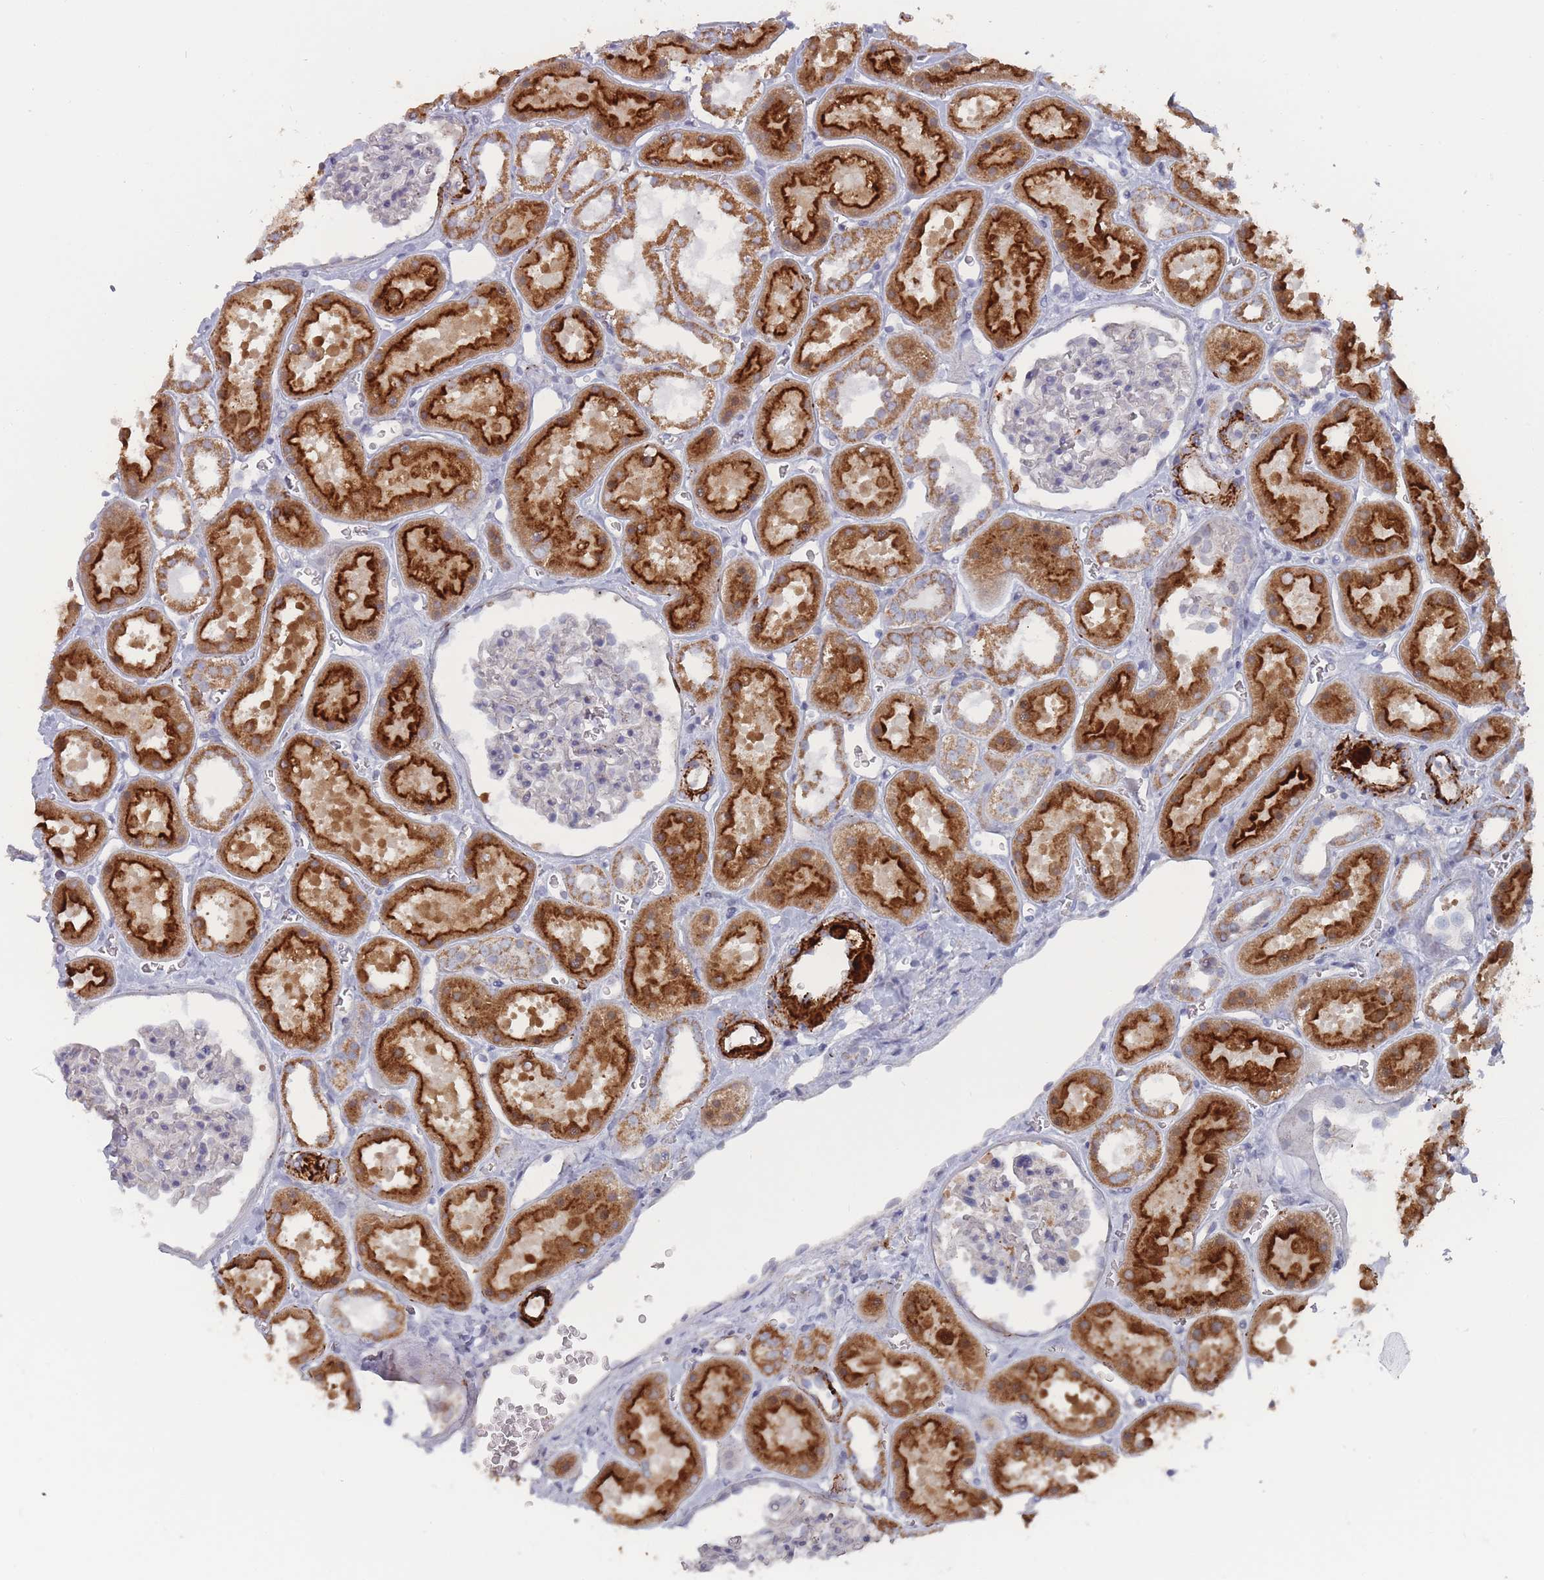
{"staining": {"intensity": "moderate", "quantity": "<25%", "location": "cytoplasmic/membranous"}, "tissue": "kidney", "cell_type": "Cells in glomeruli", "image_type": "normal", "snomed": [{"axis": "morphology", "description": "Normal tissue, NOS"}, {"axis": "topography", "description": "Kidney"}], "caption": "Kidney stained with DAB (3,3'-diaminobenzidine) immunohistochemistry (IHC) demonstrates low levels of moderate cytoplasmic/membranous positivity in approximately <25% of cells in glomeruli.", "gene": "TRARG1", "patient": {"sex": "female", "age": 41}}